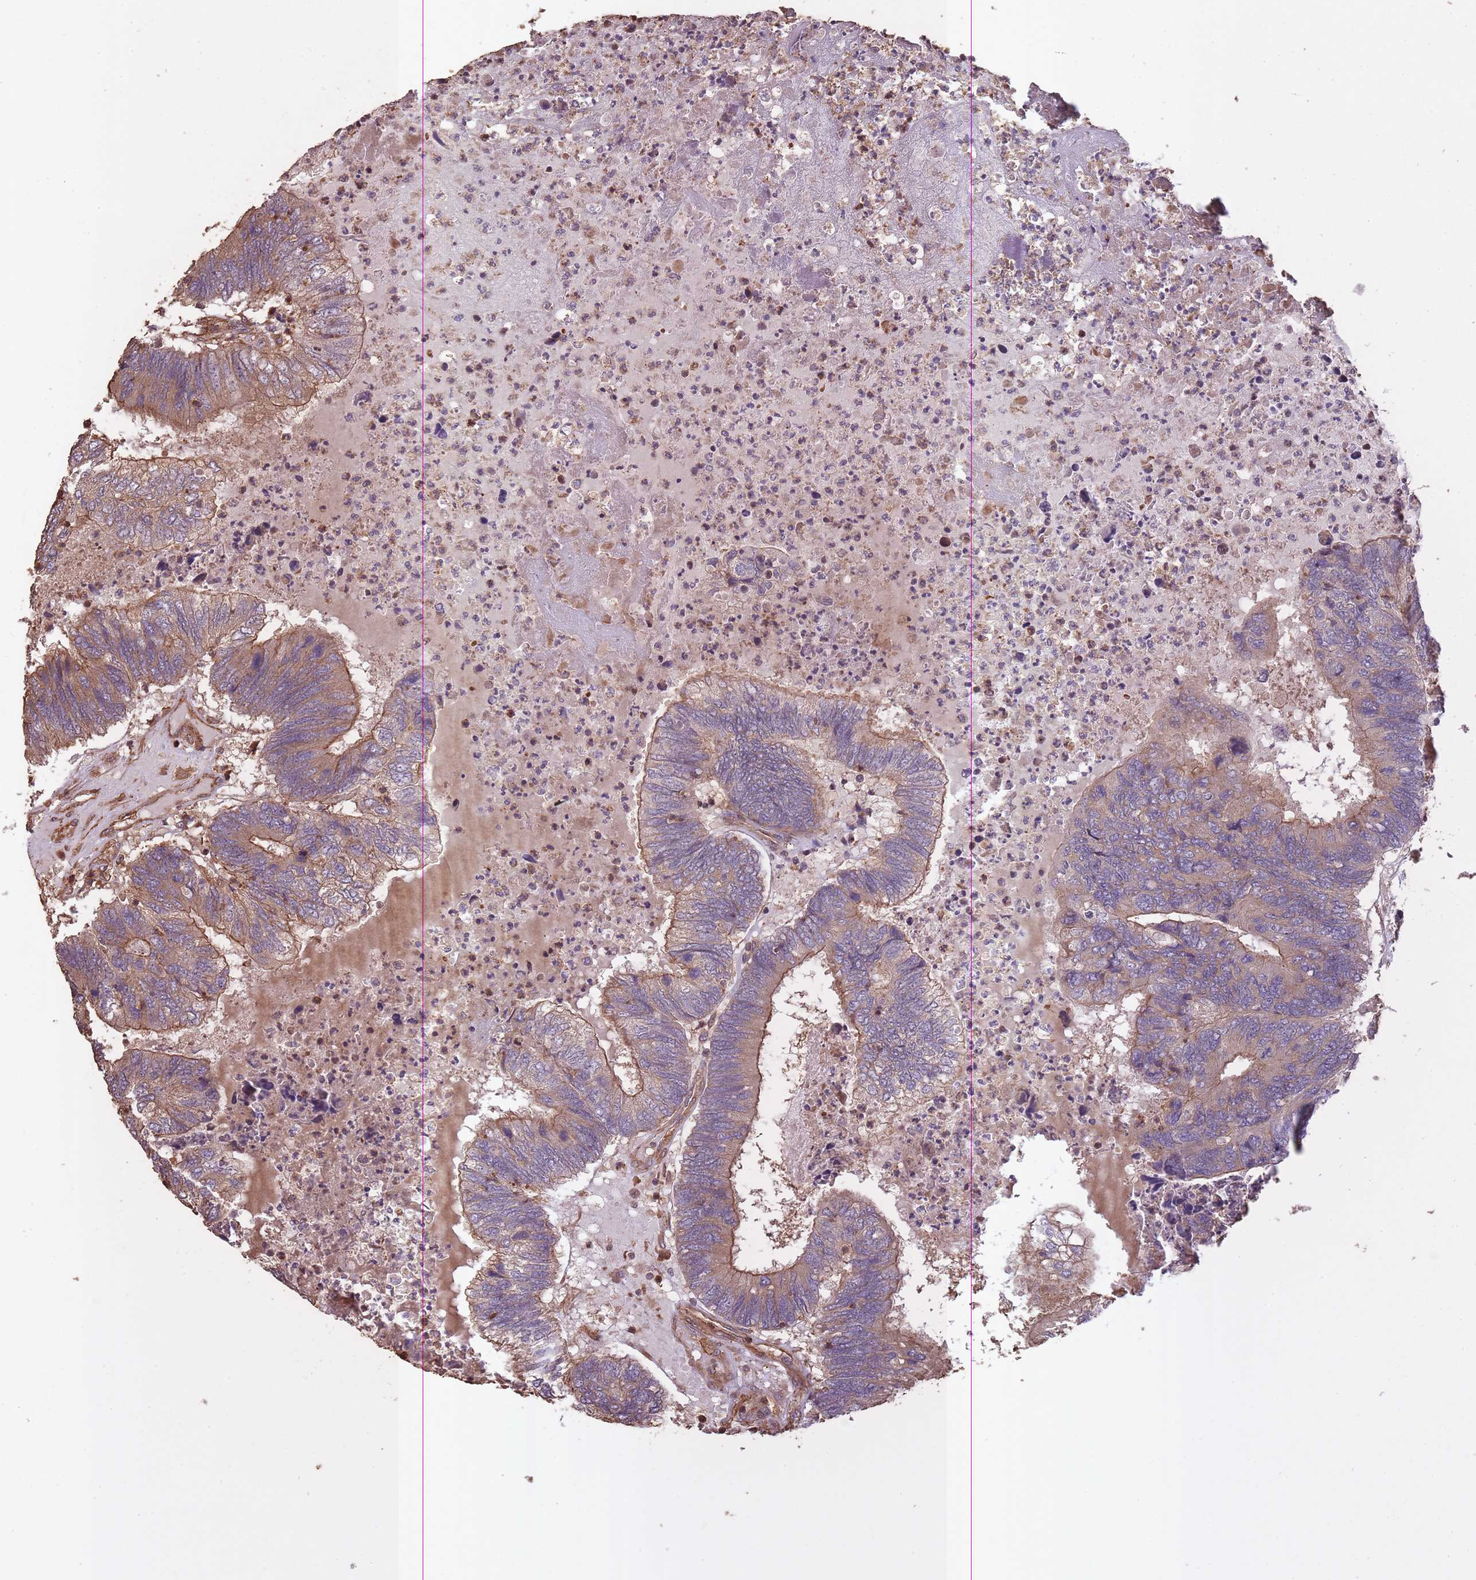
{"staining": {"intensity": "moderate", "quantity": ">75%", "location": "cytoplasmic/membranous"}, "tissue": "colorectal cancer", "cell_type": "Tumor cells", "image_type": "cancer", "snomed": [{"axis": "morphology", "description": "Adenocarcinoma, NOS"}, {"axis": "topography", "description": "Colon"}], "caption": "Adenocarcinoma (colorectal) stained with a brown dye reveals moderate cytoplasmic/membranous positive positivity in about >75% of tumor cells.", "gene": "ARMH3", "patient": {"sex": "female", "age": 67}}